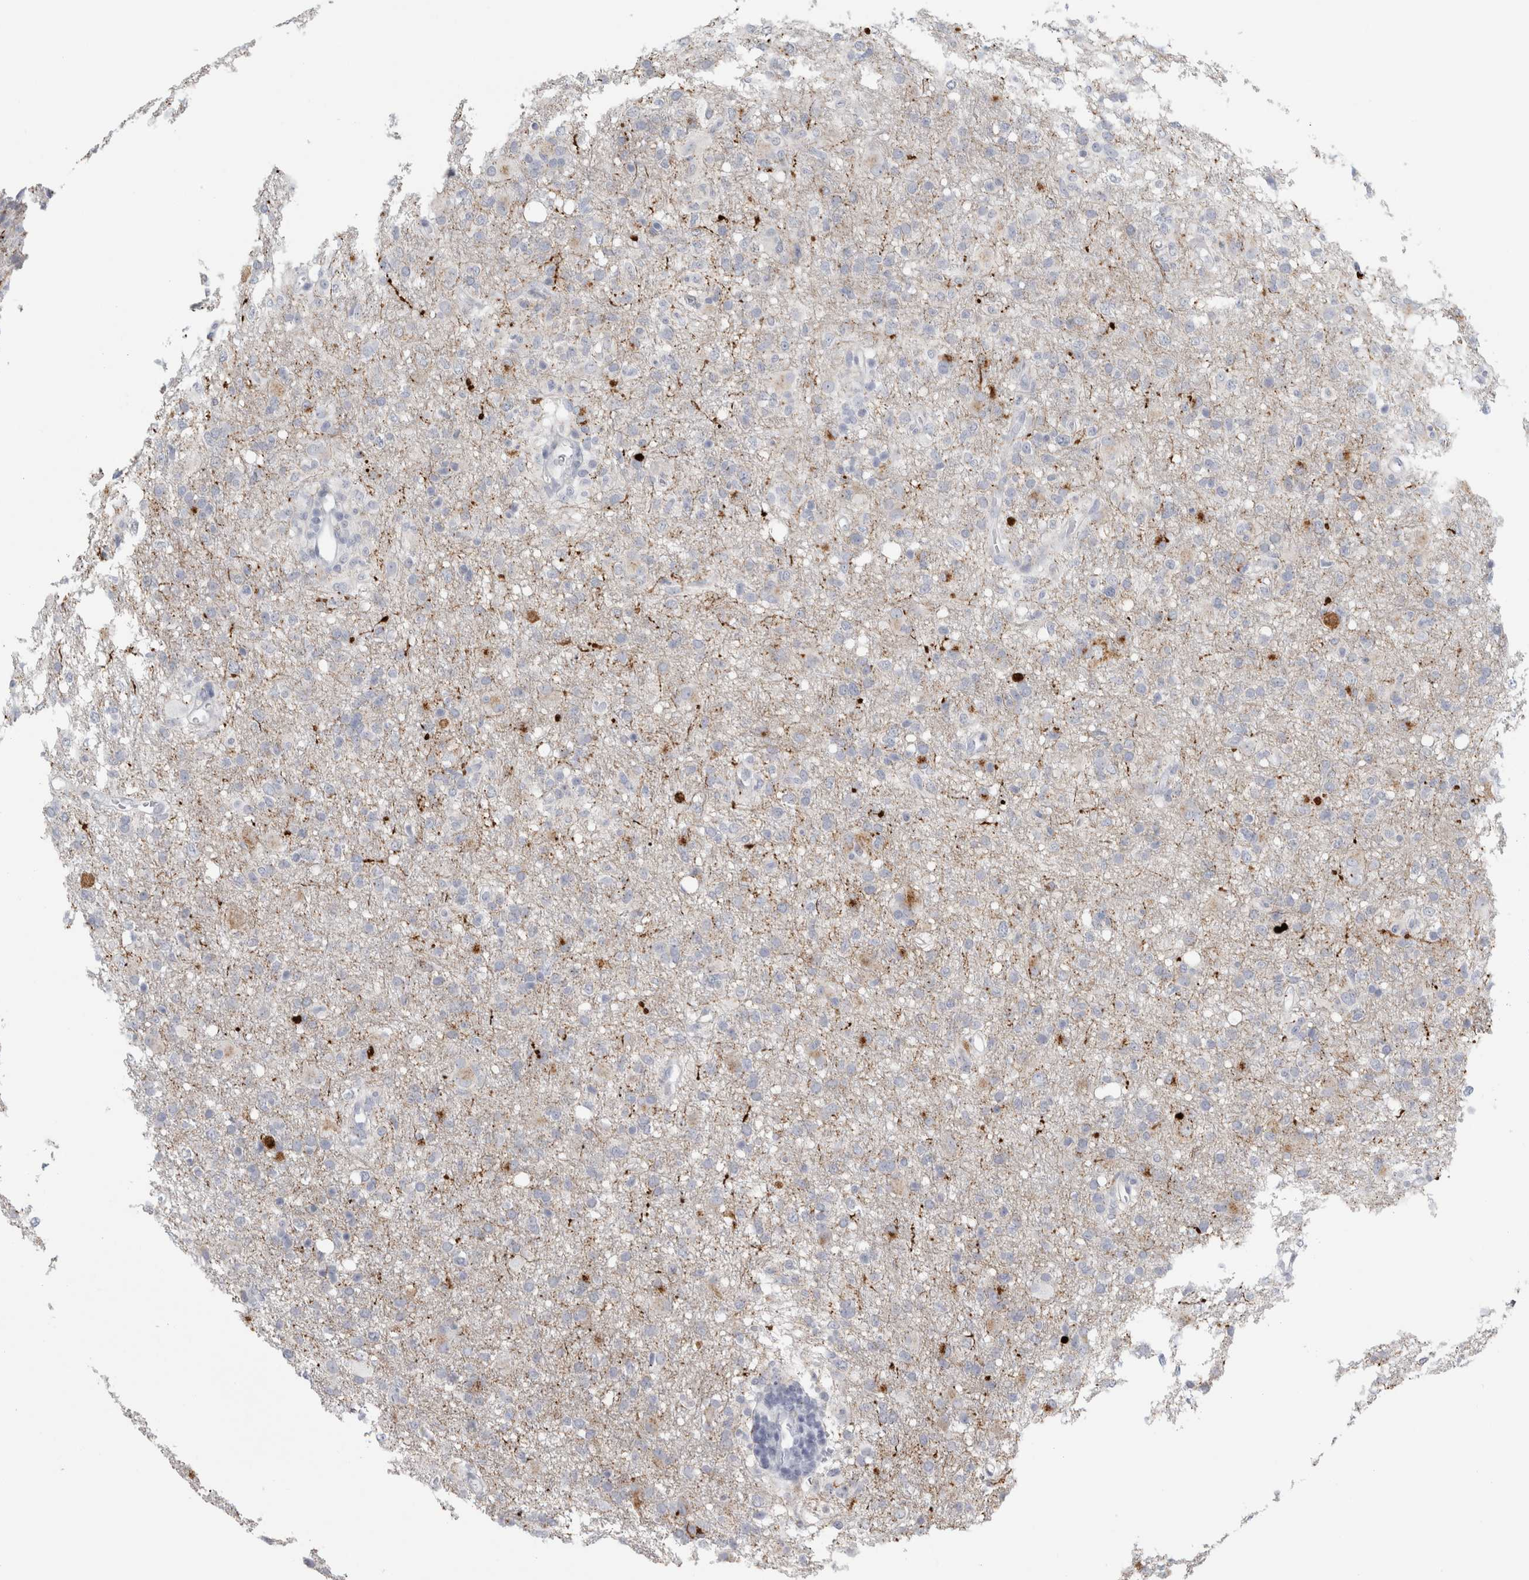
{"staining": {"intensity": "negative", "quantity": "none", "location": "none"}, "tissue": "glioma", "cell_type": "Tumor cells", "image_type": "cancer", "snomed": [{"axis": "morphology", "description": "Glioma, malignant, High grade"}, {"axis": "topography", "description": "Brain"}], "caption": "A photomicrograph of human glioma is negative for staining in tumor cells. (Stains: DAB (3,3'-diaminobenzidine) immunohistochemistry (IHC) with hematoxylin counter stain, Microscopy: brightfield microscopy at high magnification).", "gene": "CPE", "patient": {"sex": "female", "age": 57}}